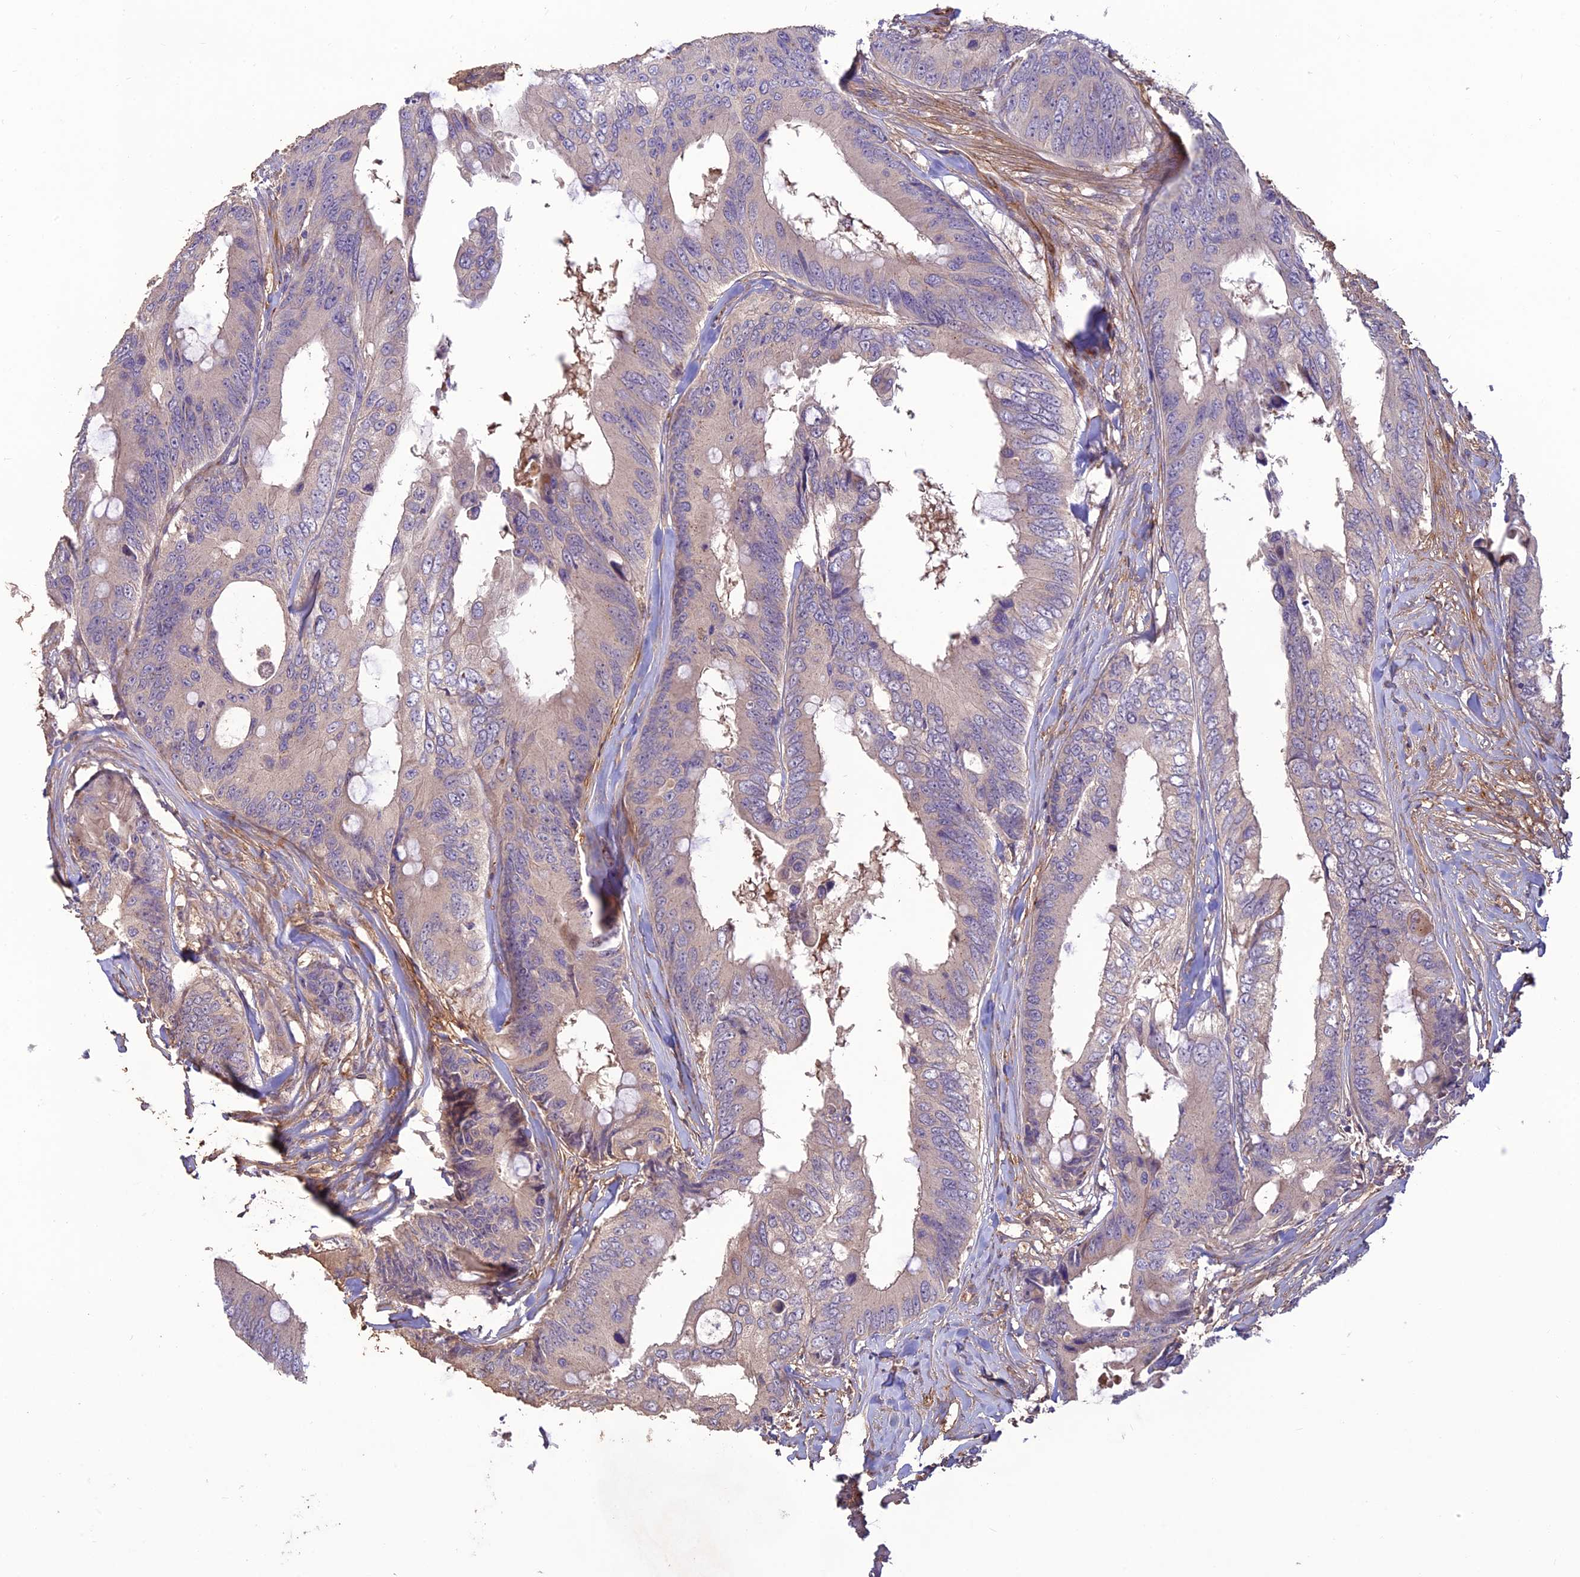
{"staining": {"intensity": "negative", "quantity": "none", "location": "none"}, "tissue": "colorectal cancer", "cell_type": "Tumor cells", "image_type": "cancer", "snomed": [{"axis": "morphology", "description": "Adenocarcinoma, NOS"}, {"axis": "topography", "description": "Colon"}], "caption": "This histopathology image is of colorectal adenocarcinoma stained with IHC to label a protein in brown with the nuclei are counter-stained blue. There is no positivity in tumor cells. The staining is performed using DAB brown chromogen with nuclei counter-stained in using hematoxylin.", "gene": "ST8SIA5", "patient": {"sex": "male", "age": 71}}